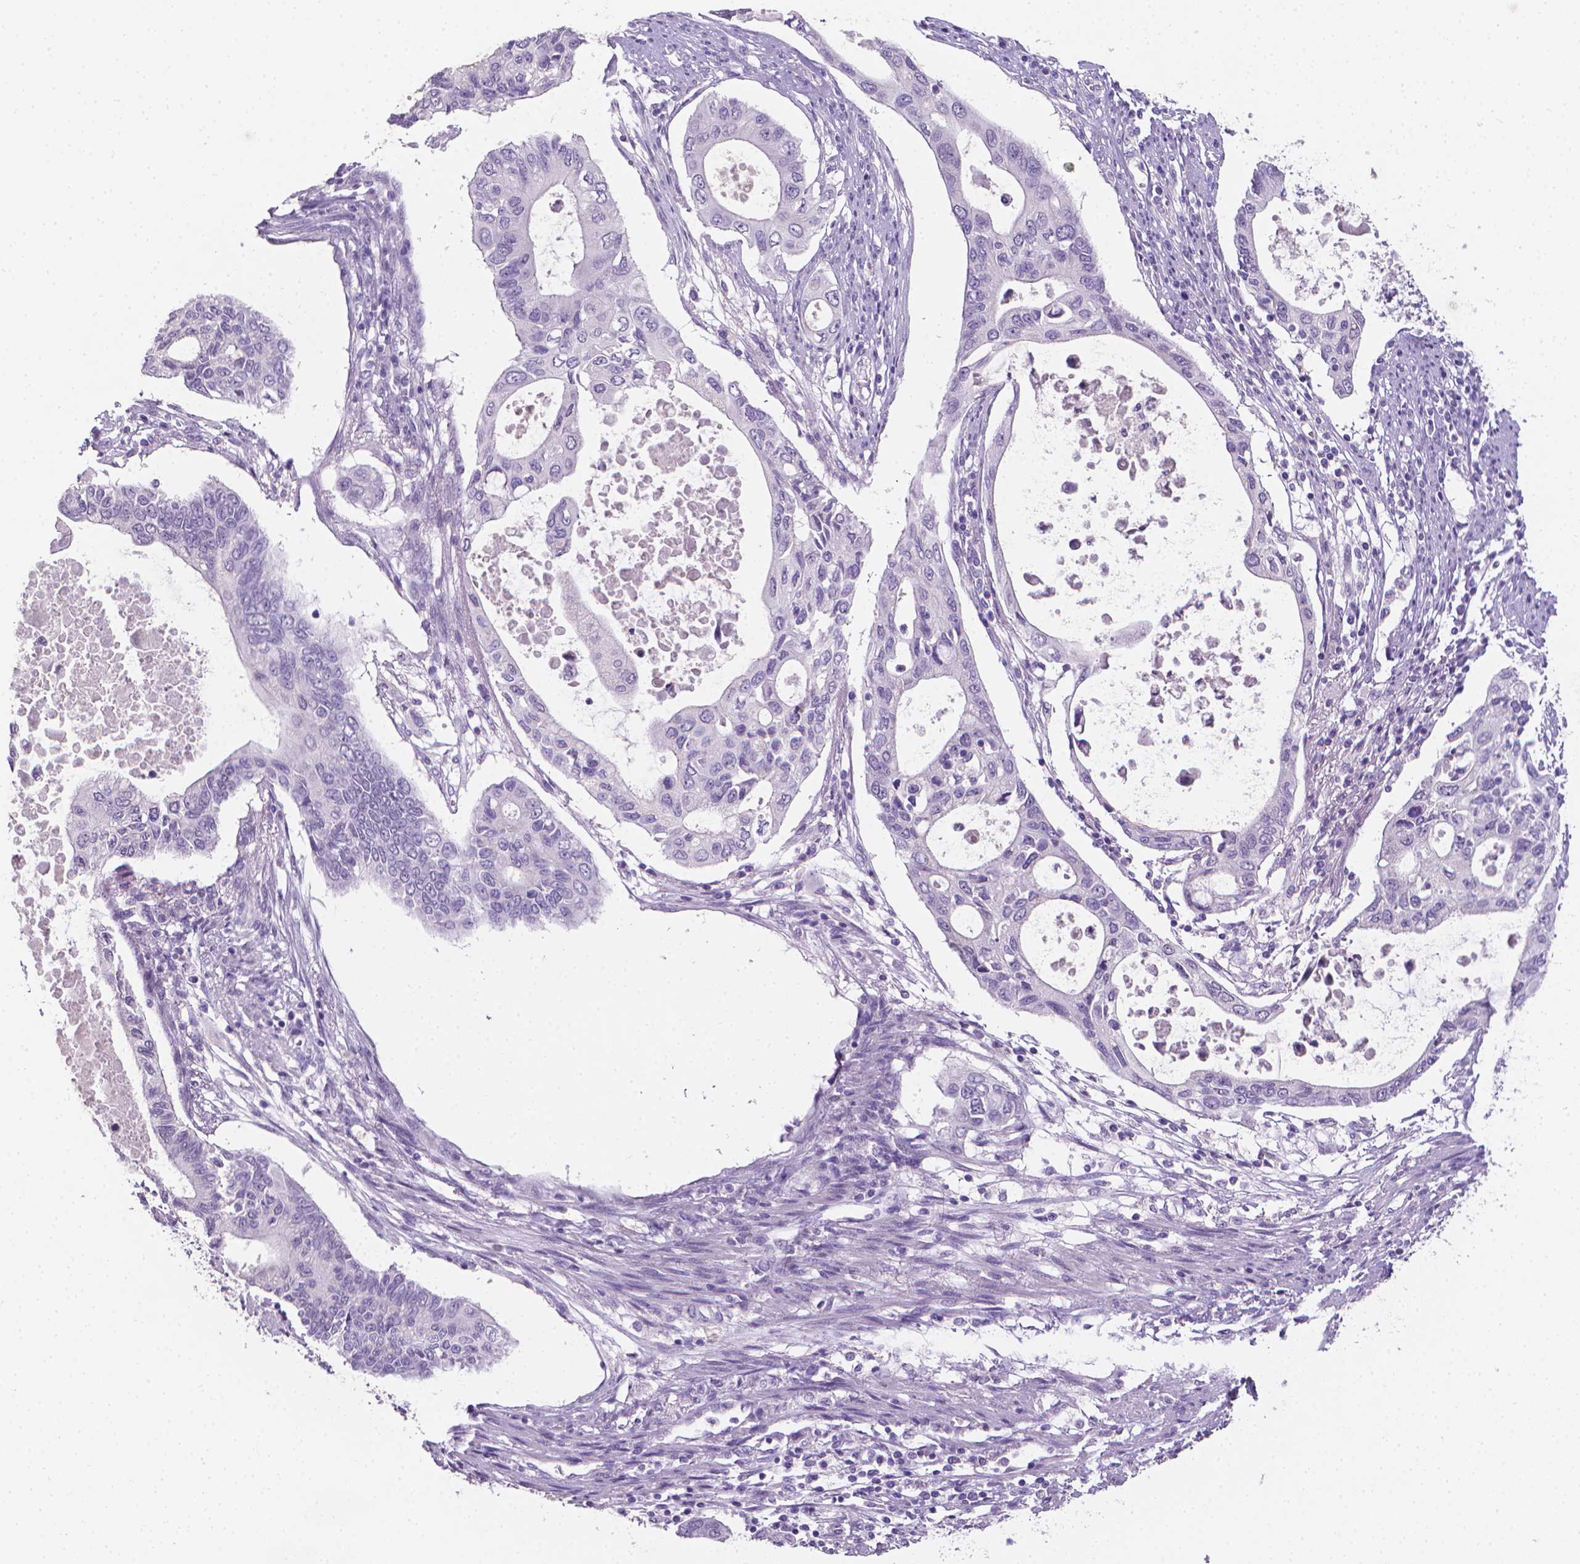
{"staining": {"intensity": "negative", "quantity": "none", "location": "none"}, "tissue": "pancreatic cancer", "cell_type": "Tumor cells", "image_type": "cancer", "snomed": [{"axis": "morphology", "description": "Adenocarcinoma, NOS"}, {"axis": "topography", "description": "Pancreas"}], "caption": "Pancreatic adenocarcinoma was stained to show a protein in brown. There is no significant positivity in tumor cells.", "gene": "XPNPEP2", "patient": {"sex": "female", "age": 63}}